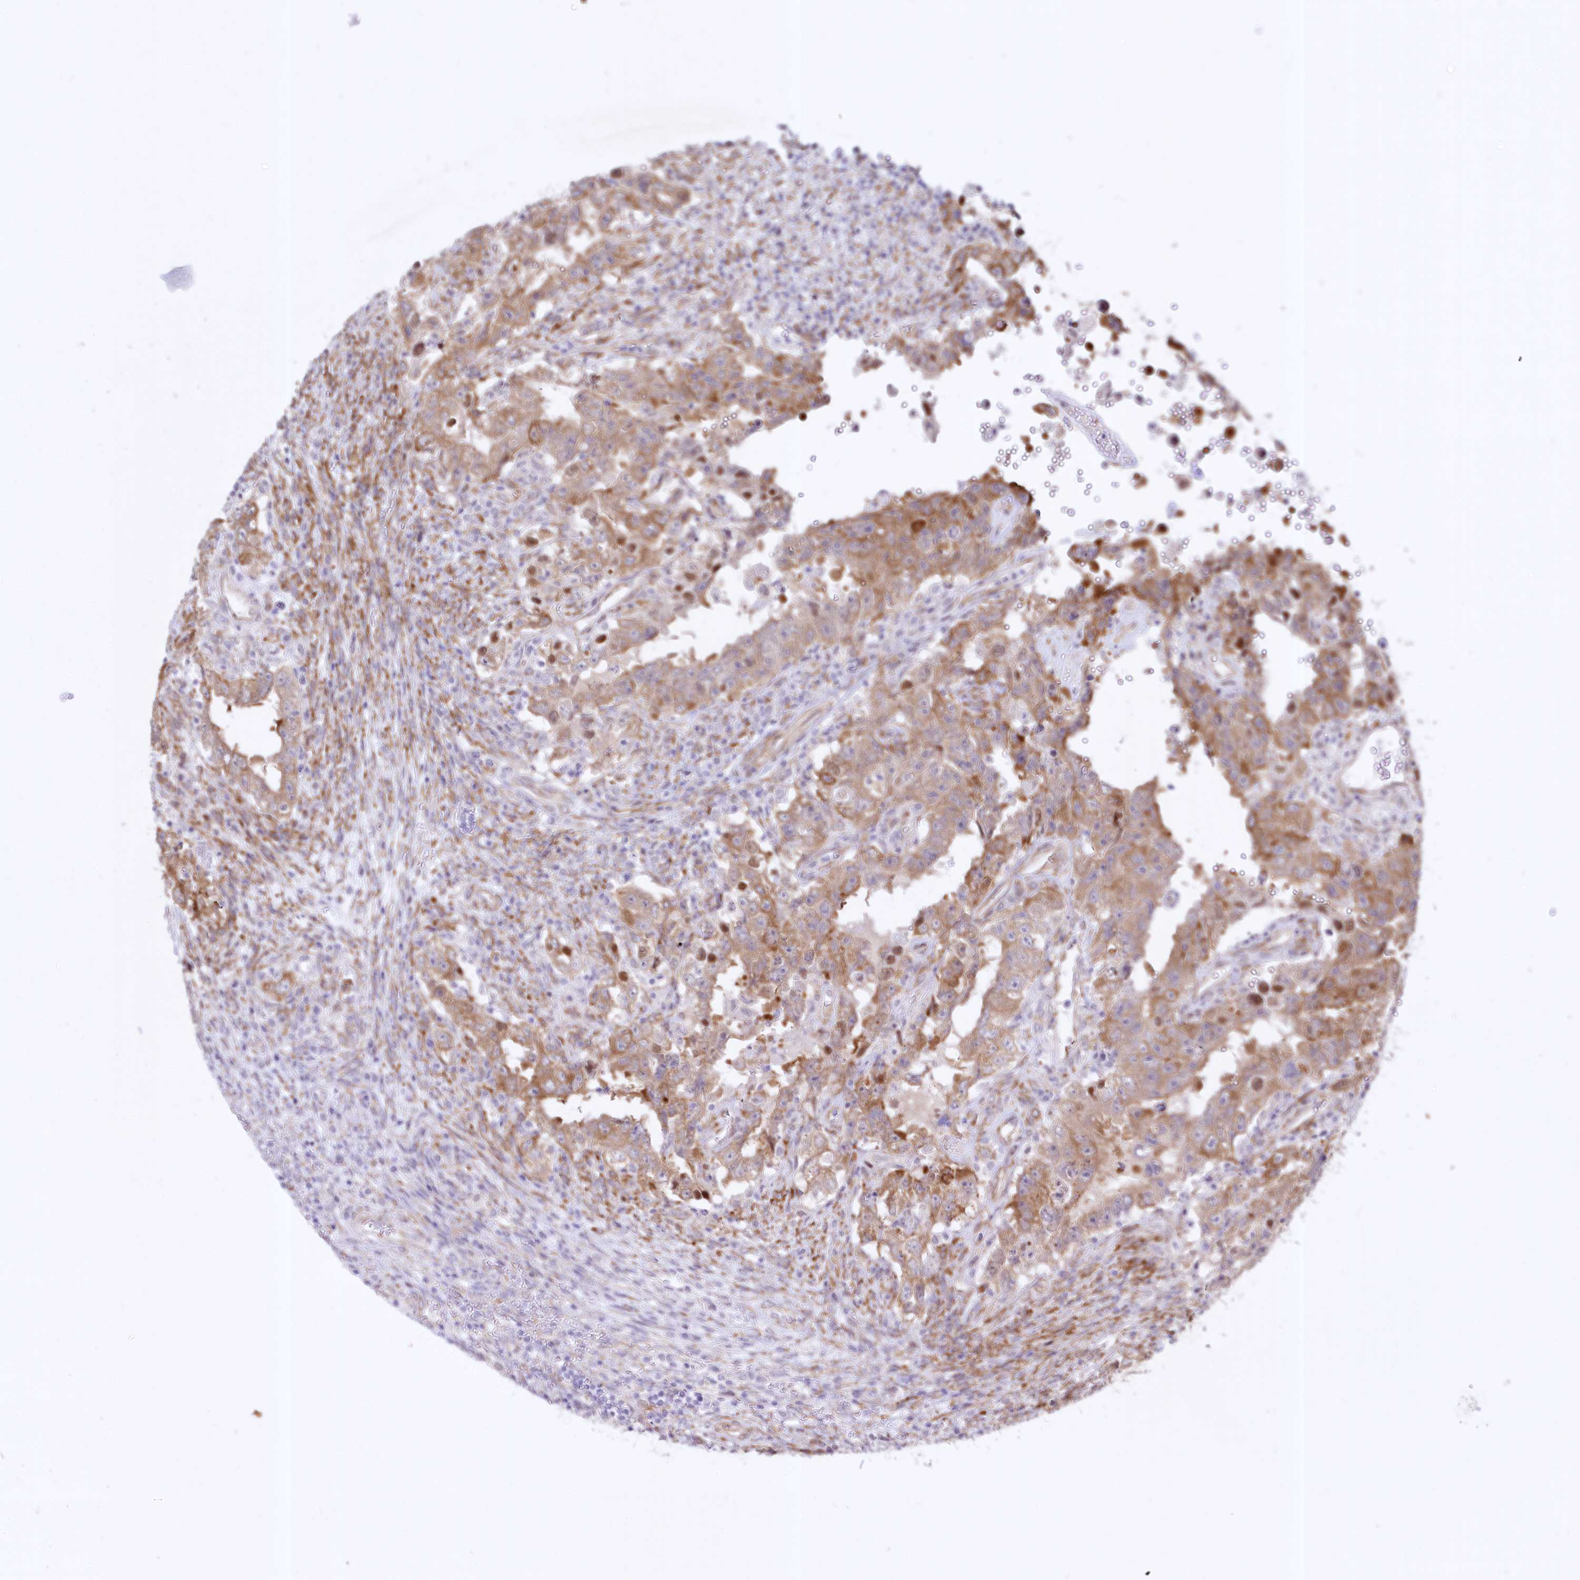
{"staining": {"intensity": "moderate", "quantity": ">75%", "location": "cytoplasmic/membranous"}, "tissue": "testis cancer", "cell_type": "Tumor cells", "image_type": "cancer", "snomed": [{"axis": "morphology", "description": "Carcinoma, Embryonal, NOS"}, {"axis": "topography", "description": "Testis"}], "caption": "Immunohistochemistry (IHC) photomicrograph of neoplastic tissue: human embryonal carcinoma (testis) stained using IHC displays medium levels of moderate protein expression localized specifically in the cytoplasmic/membranous of tumor cells, appearing as a cytoplasmic/membranous brown color.", "gene": "YBX3", "patient": {"sex": "male", "age": 26}}